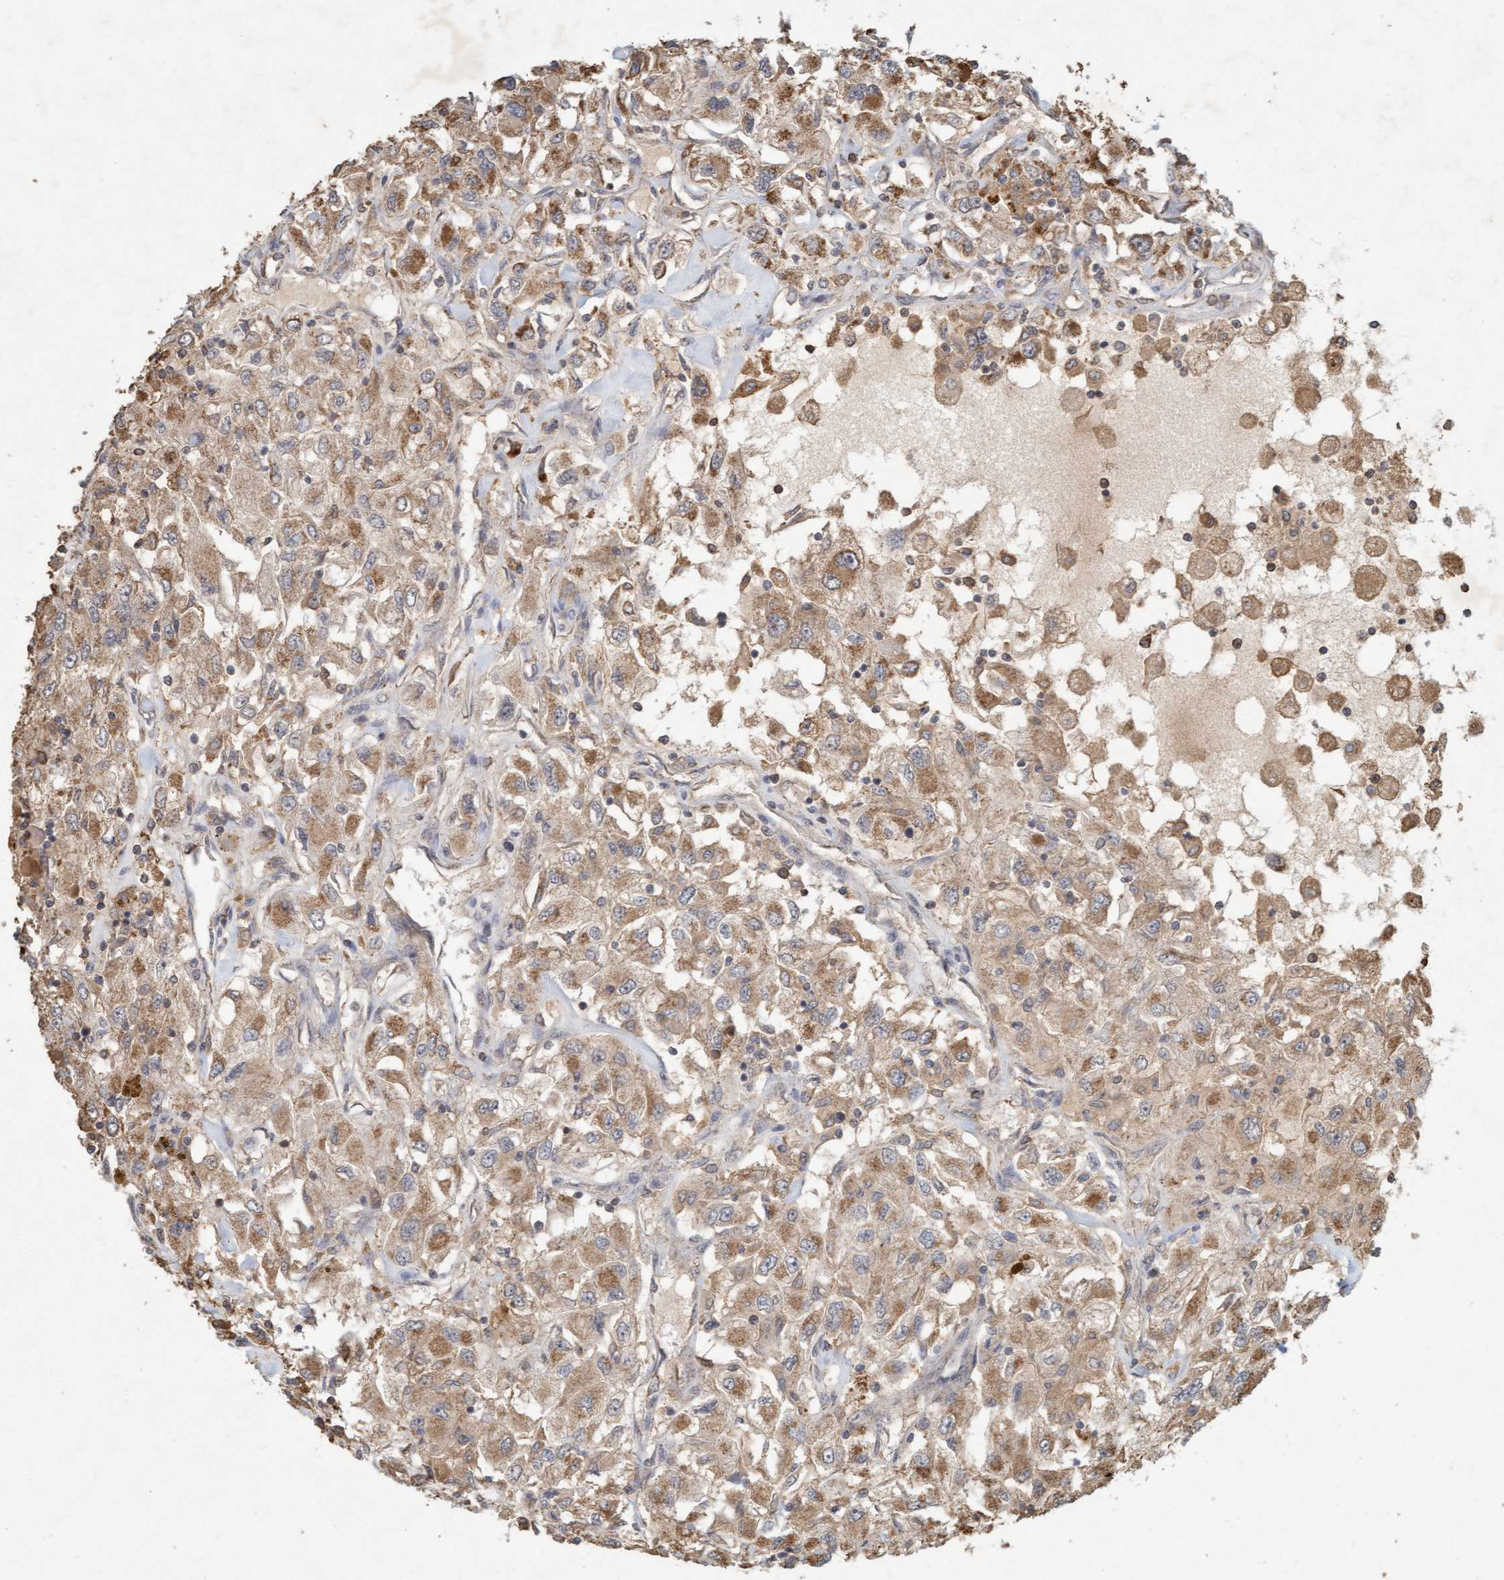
{"staining": {"intensity": "moderate", "quantity": ">75%", "location": "cytoplasmic/membranous"}, "tissue": "renal cancer", "cell_type": "Tumor cells", "image_type": "cancer", "snomed": [{"axis": "morphology", "description": "Adenocarcinoma, NOS"}, {"axis": "topography", "description": "Kidney"}], "caption": "Moderate cytoplasmic/membranous staining for a protein is appreciated in approximately >75% of tumor cells of renal cancer using IHC.", "gene": "VSIG8", "patient": {"sex": "female", "age": 52}}